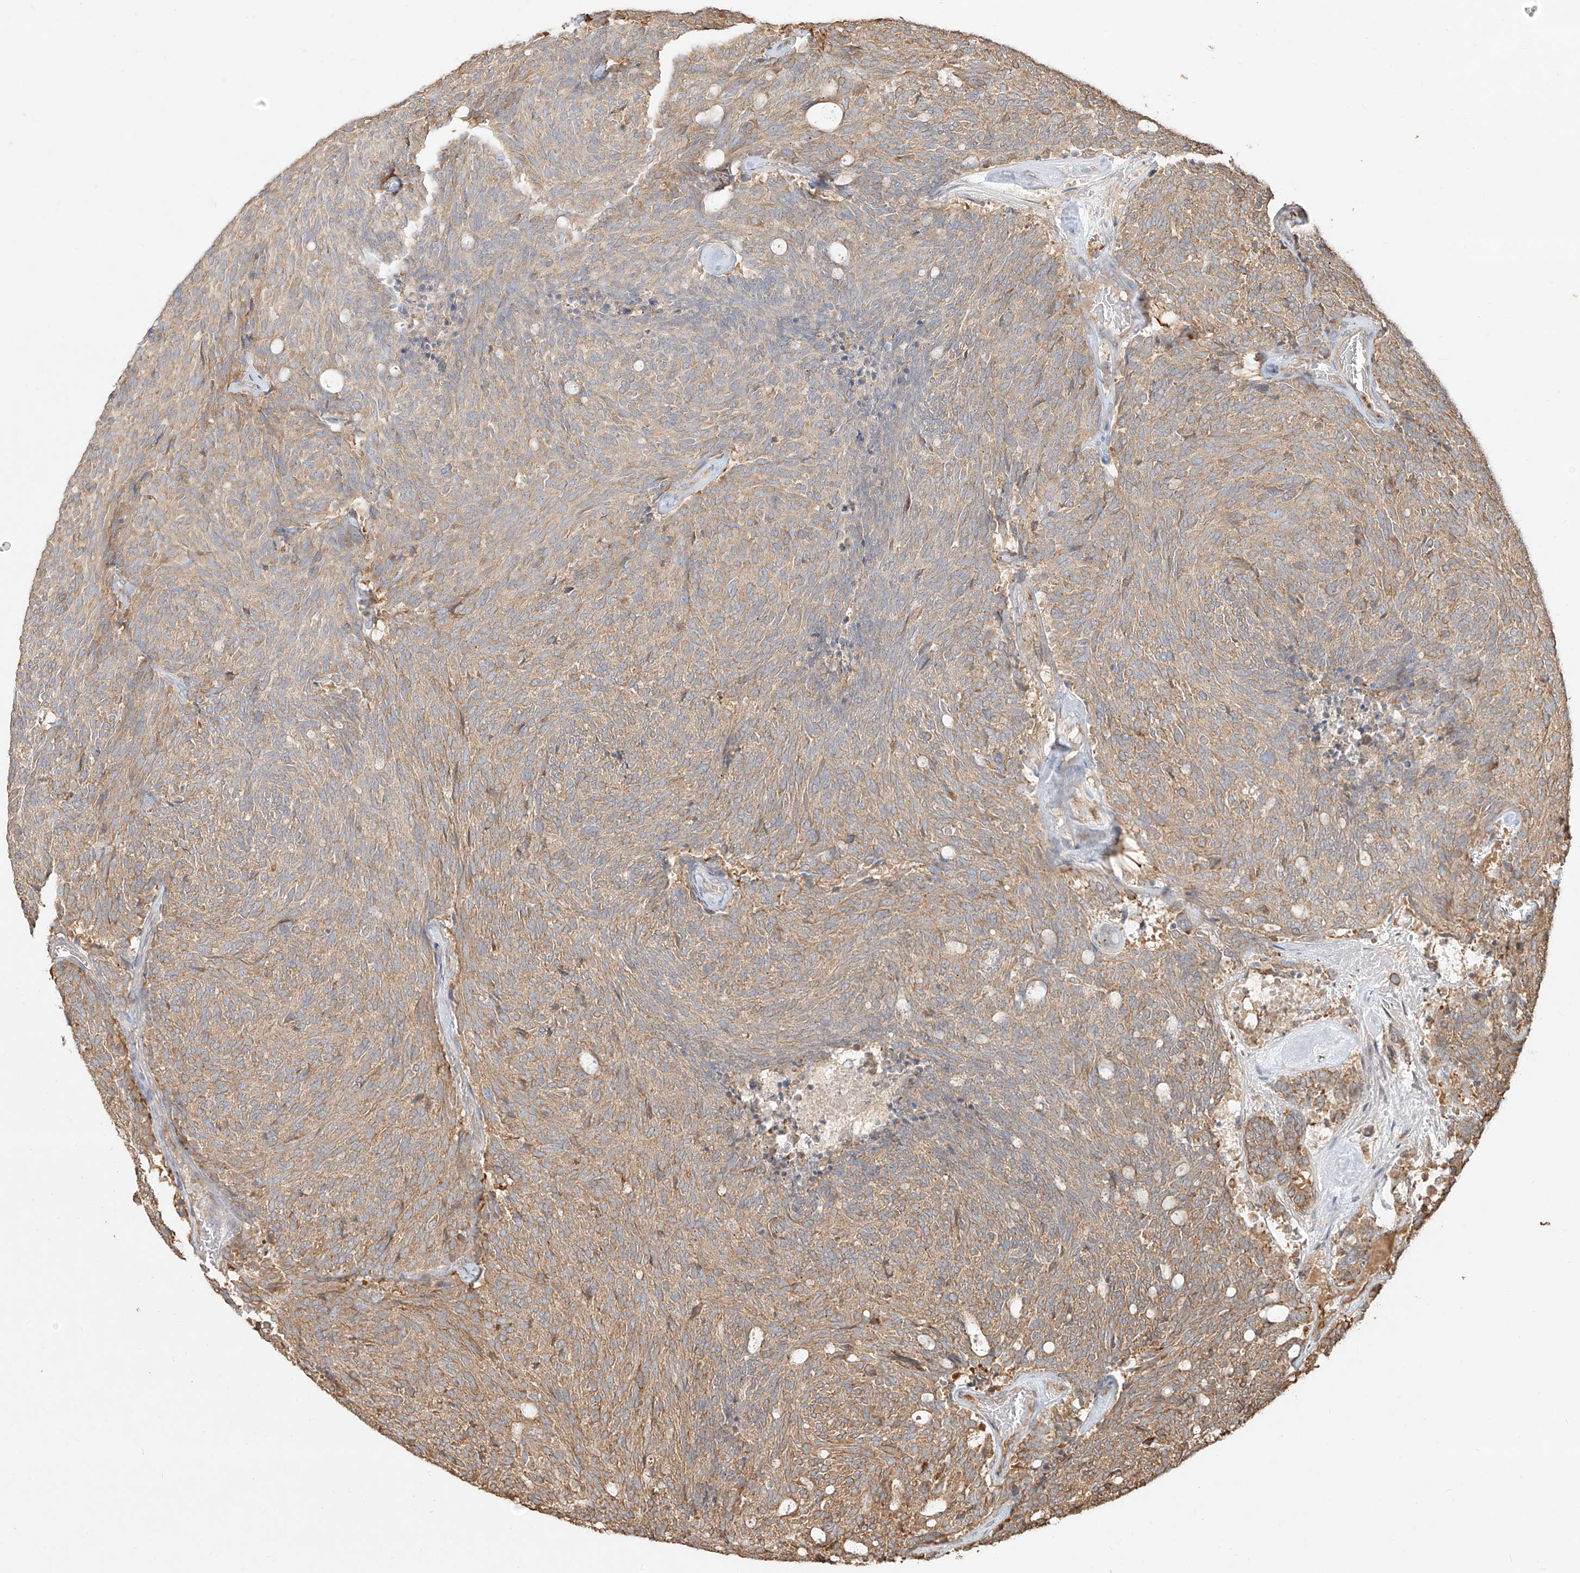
{"staining": {"intensity": "moderate", "quantity": ">75%", "location": "cytoplasmic/membranous"}, "tissue": "carcinoid", "cell_type": "Tumor cells", "image_type": "cancer", "snomed": [{"axis": "morphology", "description": "Carcinoid, malignant, NOS"}, {"axis": "topography", "description": "Pancreas"}], "caption": "The micrograph displays staining of carcinoid (malignant), revealing moderate cytoplasmic/membranous protein expression (brown color) within tumor cells.", "gene": "EFNB1", "patient": {"sex": "female", "age": 54}}